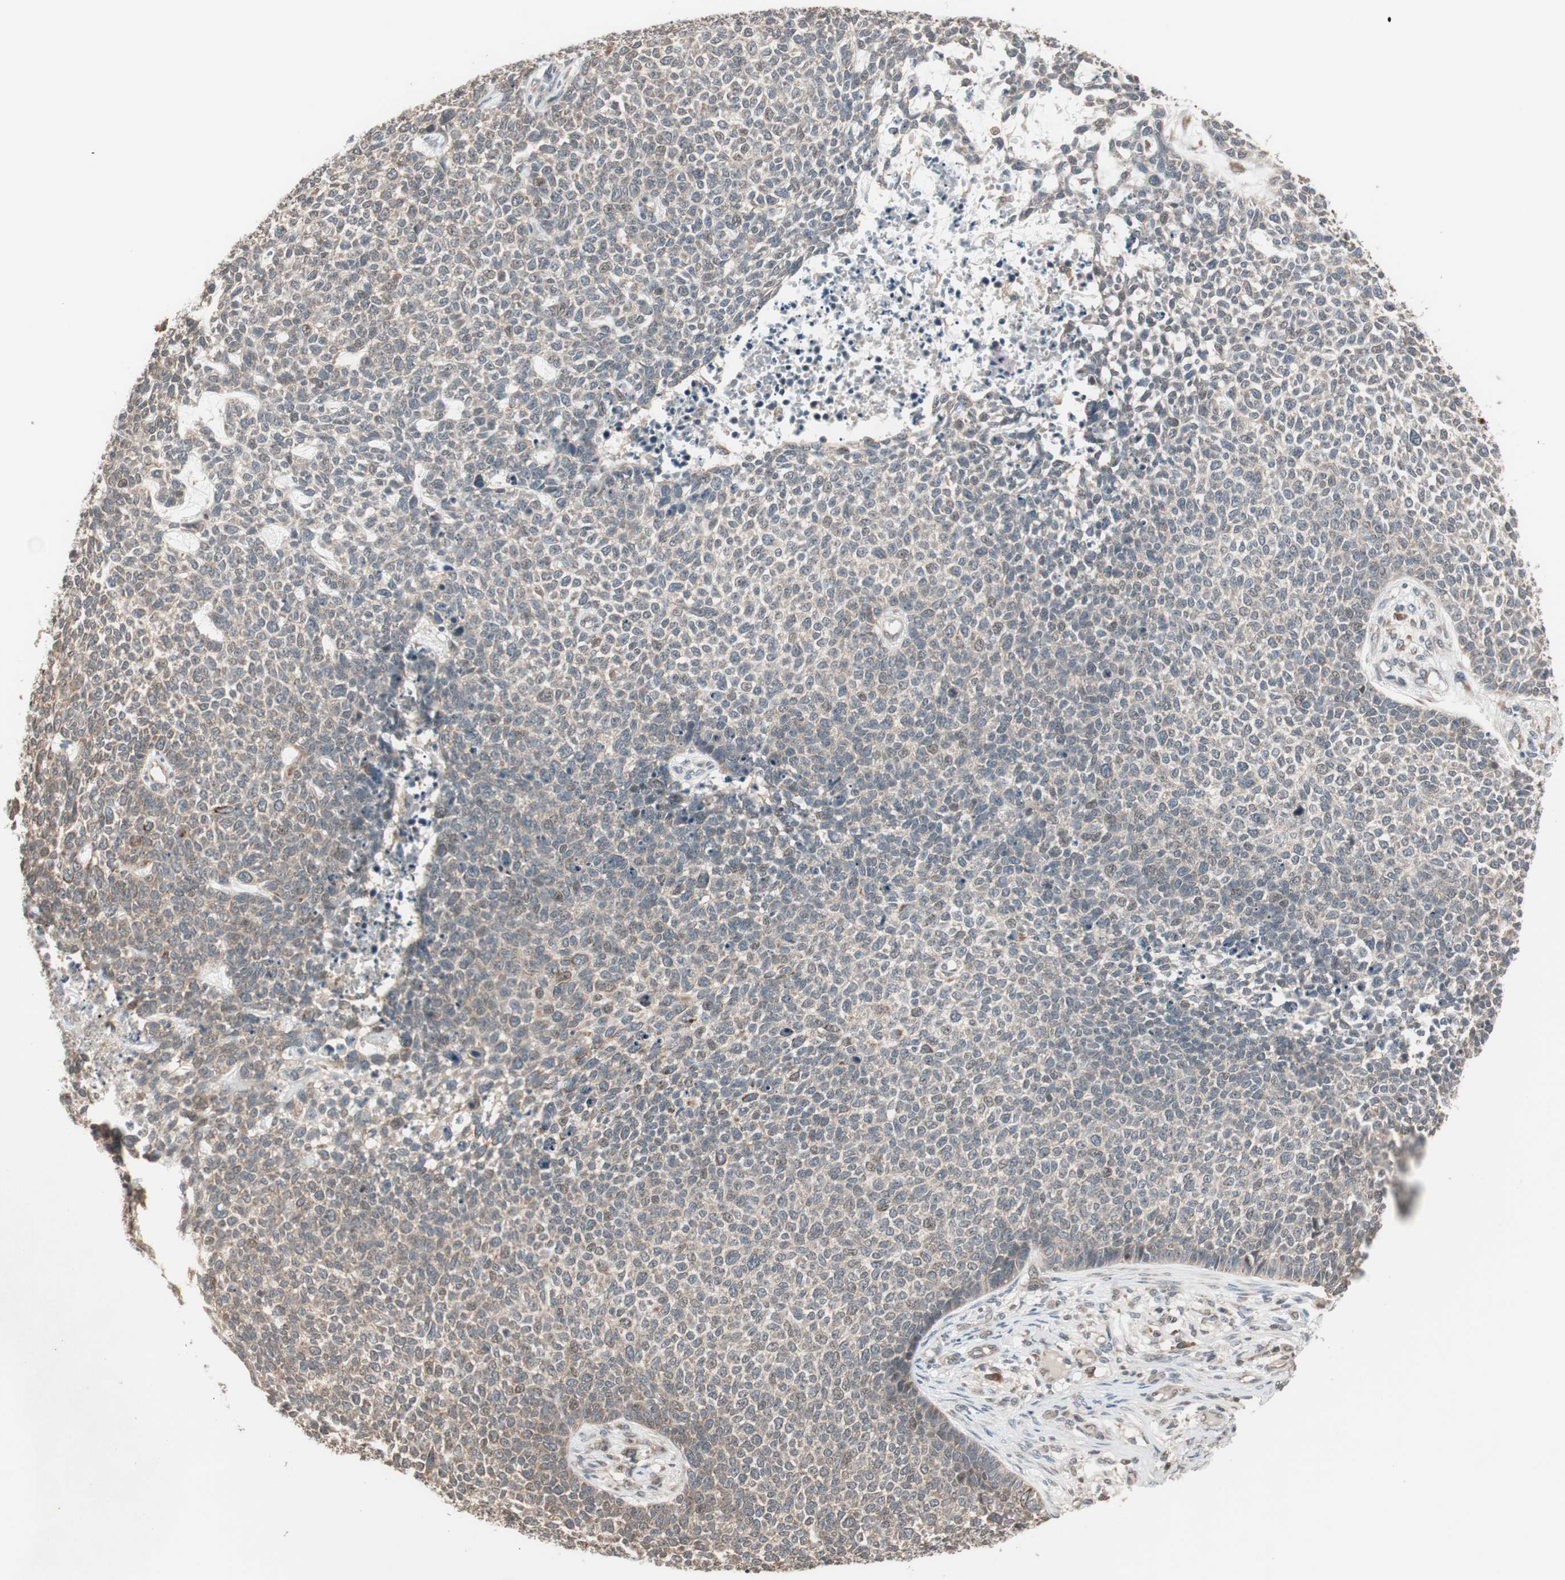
{"staining": {"intensity": "weak", "quantity": "25%-75%", "location": "cytoplasmic/membranous"}, "tissue": "skin cancer", "cell_type": "Tumor cells", "image_type": "cancer", "snomed": [{"axis": "morphology", "description": "Basal cell carcinoma"}, {"axis": "topography", "description": "Skin"}], "caption": "Immunohistochemical staining of skin cancer displays low levels of weak cytoplasmic/membranous staining in about 25%-75% of tumor cells. The protein of interest is shown in brown color, while the nuclei are stained blue.", "gene": "FBXO5", "patient": {"sex": "female", "age": 84}}